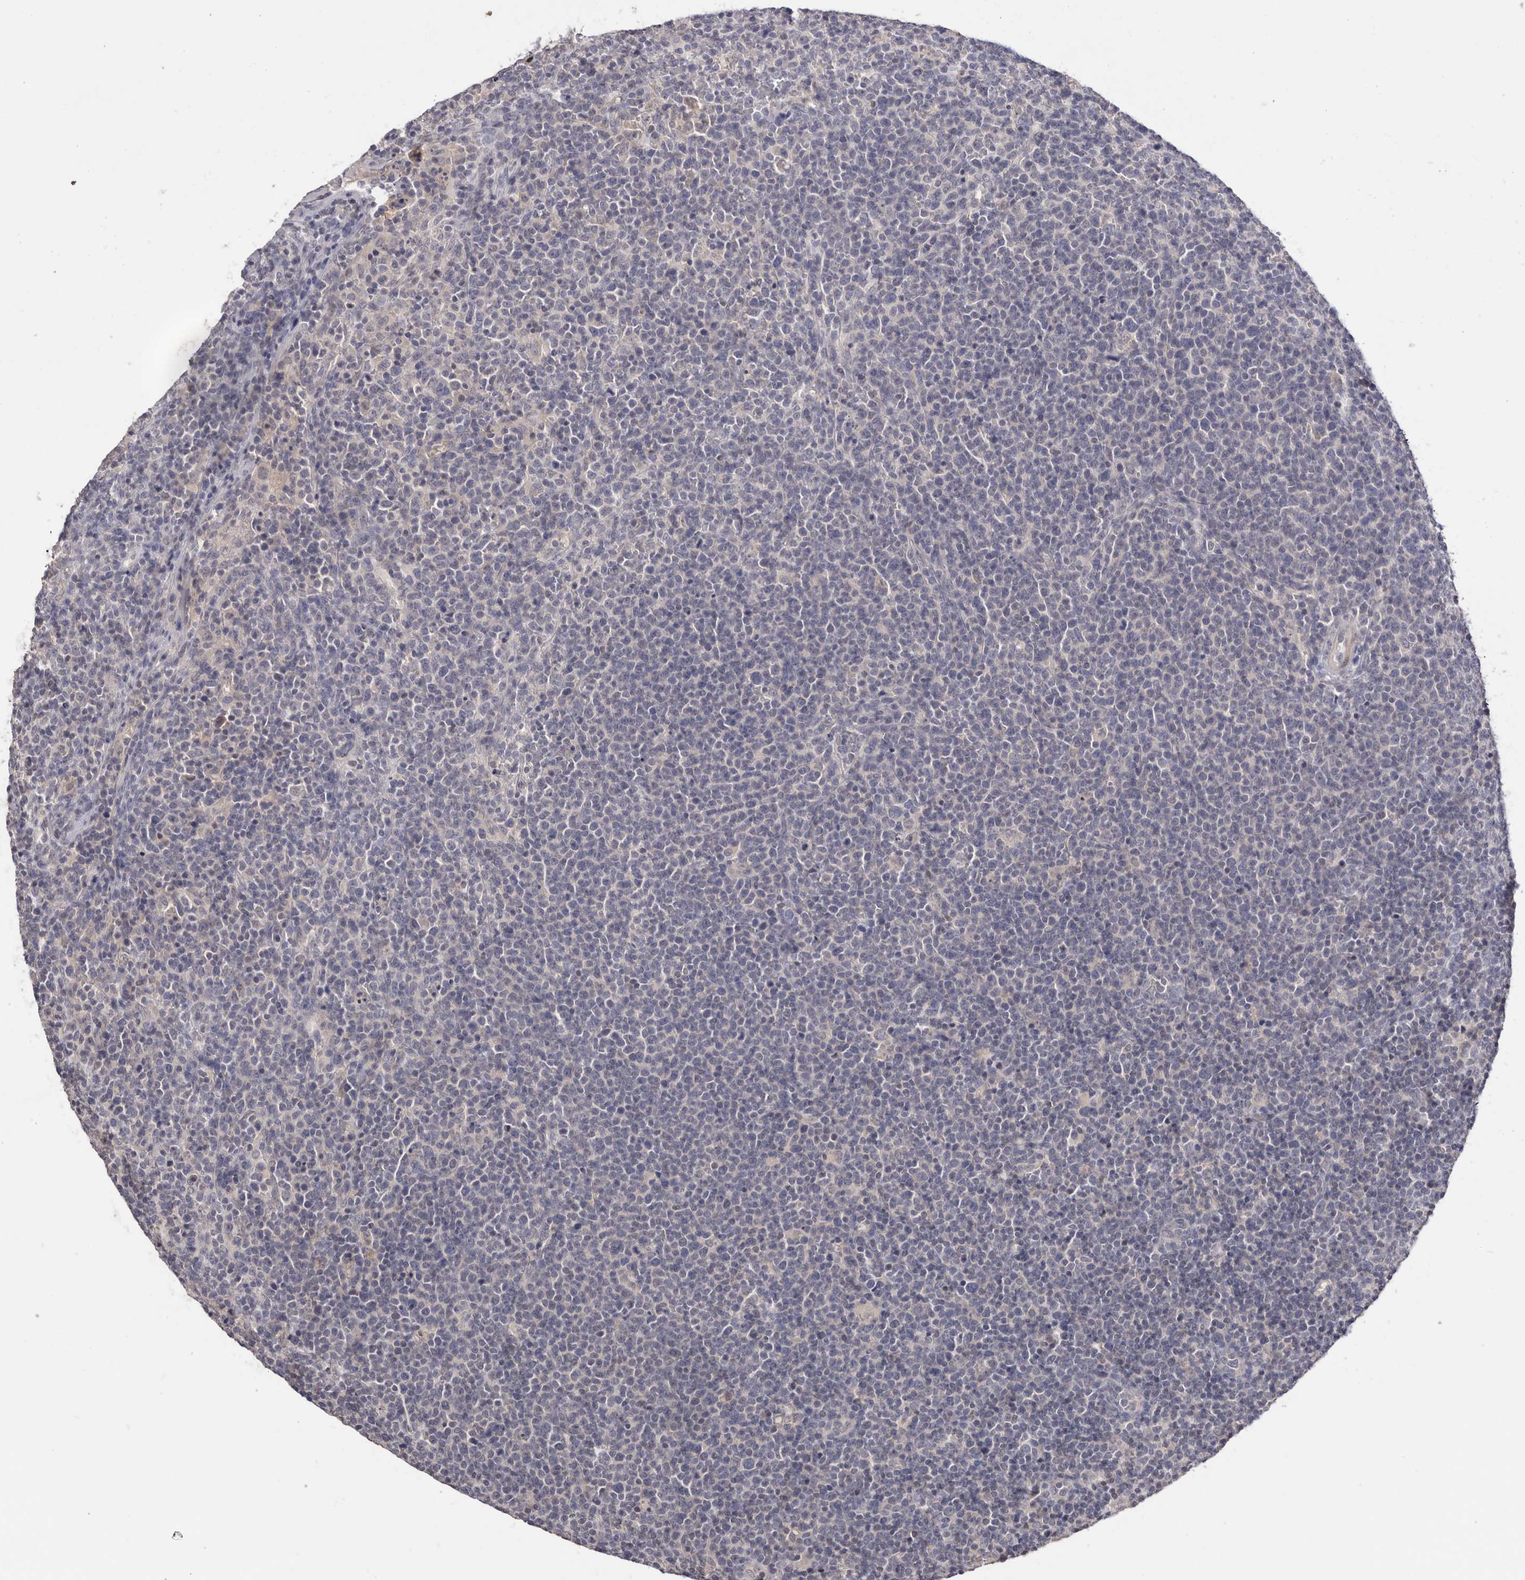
{"staining": {"intensity": "negative", "quantity": "none", "location": "none"}, "tissue": "lymphoma", "cell_type": "Tumor cells", "image_type": "cancer", "snomed": [{"axis": "morphology", "description": "Malignant lymphoma, non-Hodgkin's type, High grade"}, {"axis": "topography", "description": "Lymph node"}], "caption": "A histopathology image of lymphoma stained for a protein reveals no brown staining in tumor cells.", "gene": "DOP1A", "patient": {"sex": "male", "age": 61}}